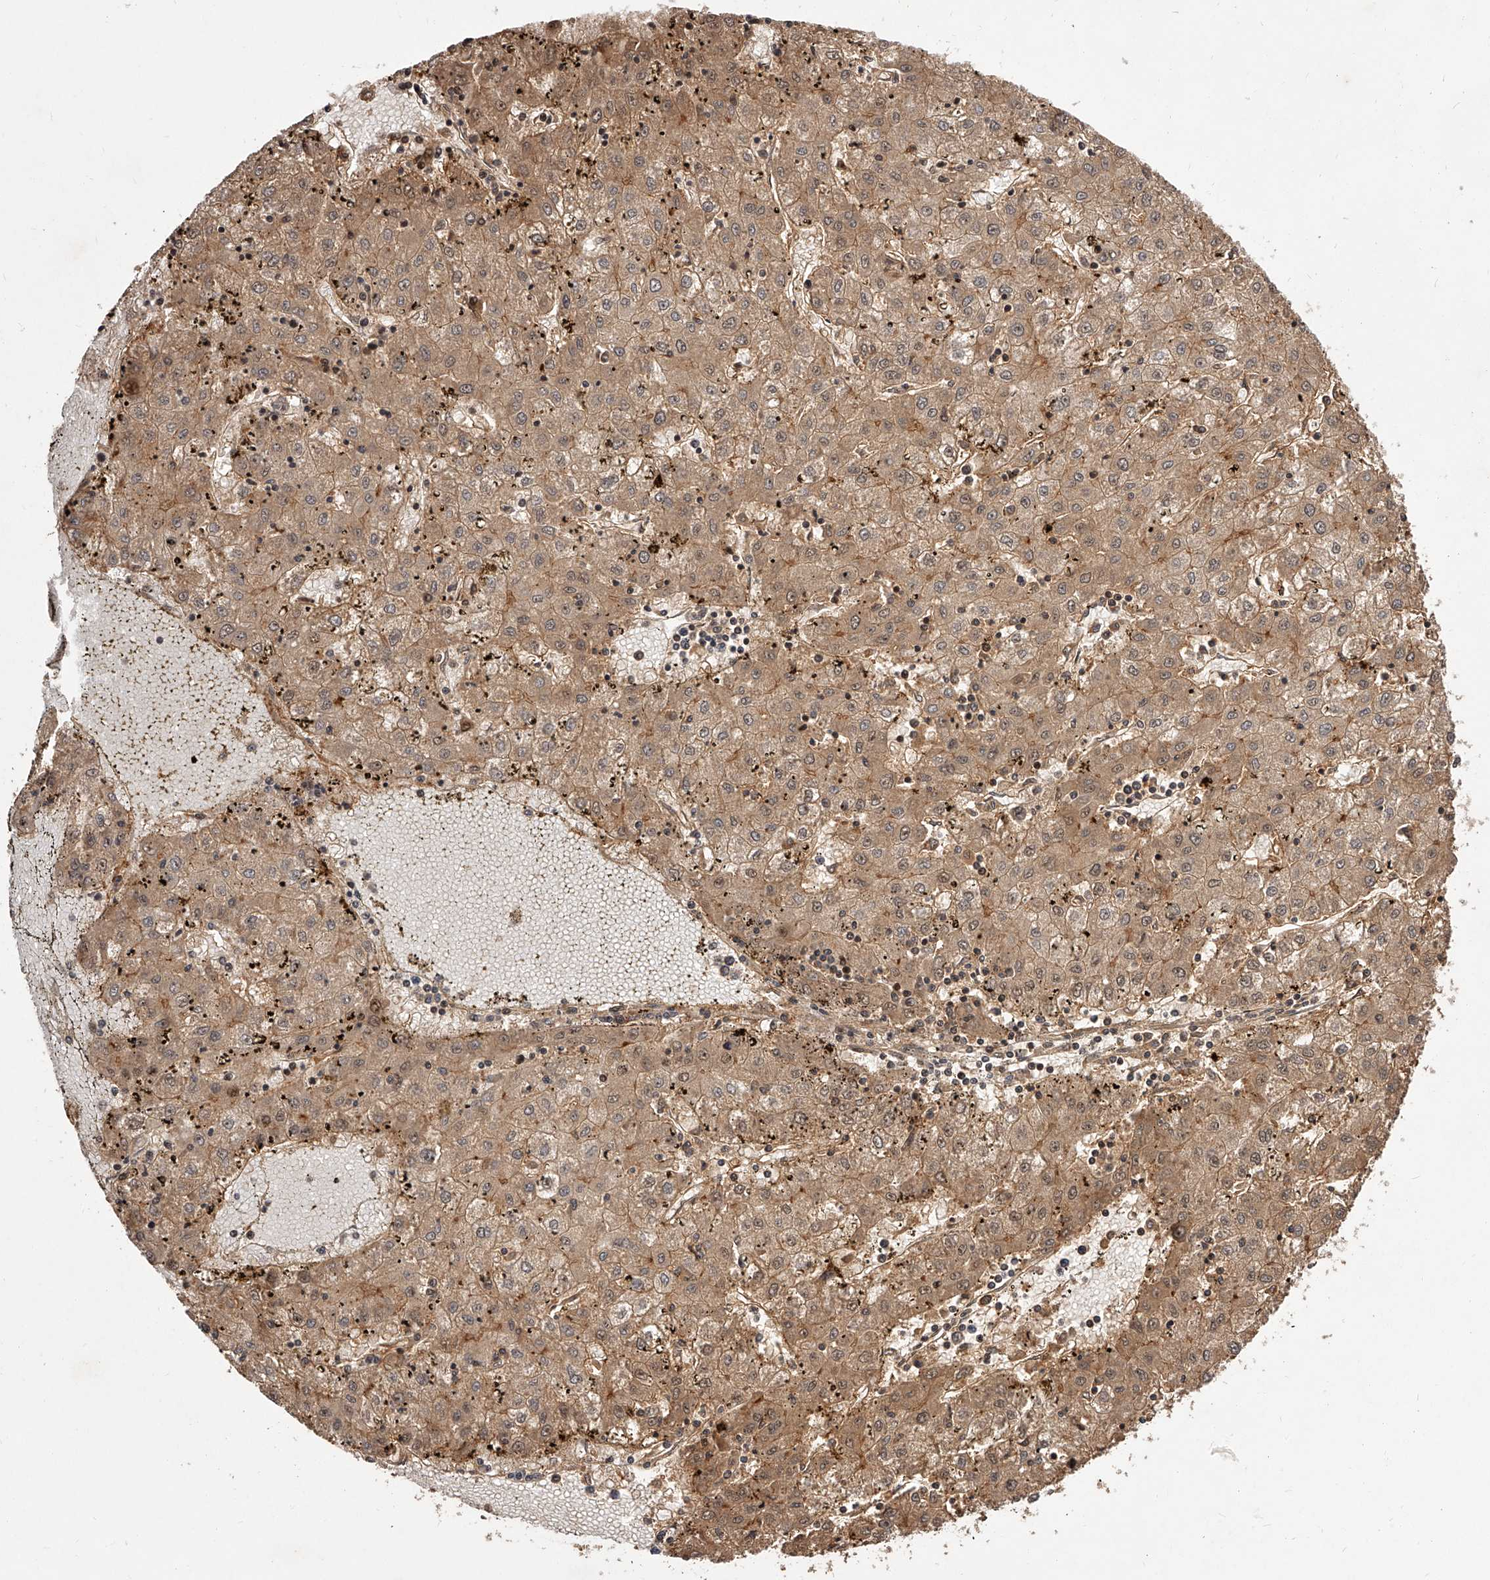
{"staining": {"intensity": "moderate", "quantity": ">75%", "location": "cytoplasmic/membranous"}, "tissue": "liver cancer", "cell_type": "Tumor cells", "image_type": "cancer", "snomed": [{"axis": "morphology", "description": "Carcinoma, Hepatocellular, NOS"}, {"axis": "topography", "description": "Liver"}], "caption": "Human hepatocellular carcinoma (liver) stained for a protein (brown) demonstrates moderate cytoplasmic/membranous positive staining in about >75% of tumor cells.", "gene": "CRYZL1", "patient": {"sex": "male", "age": 72}}